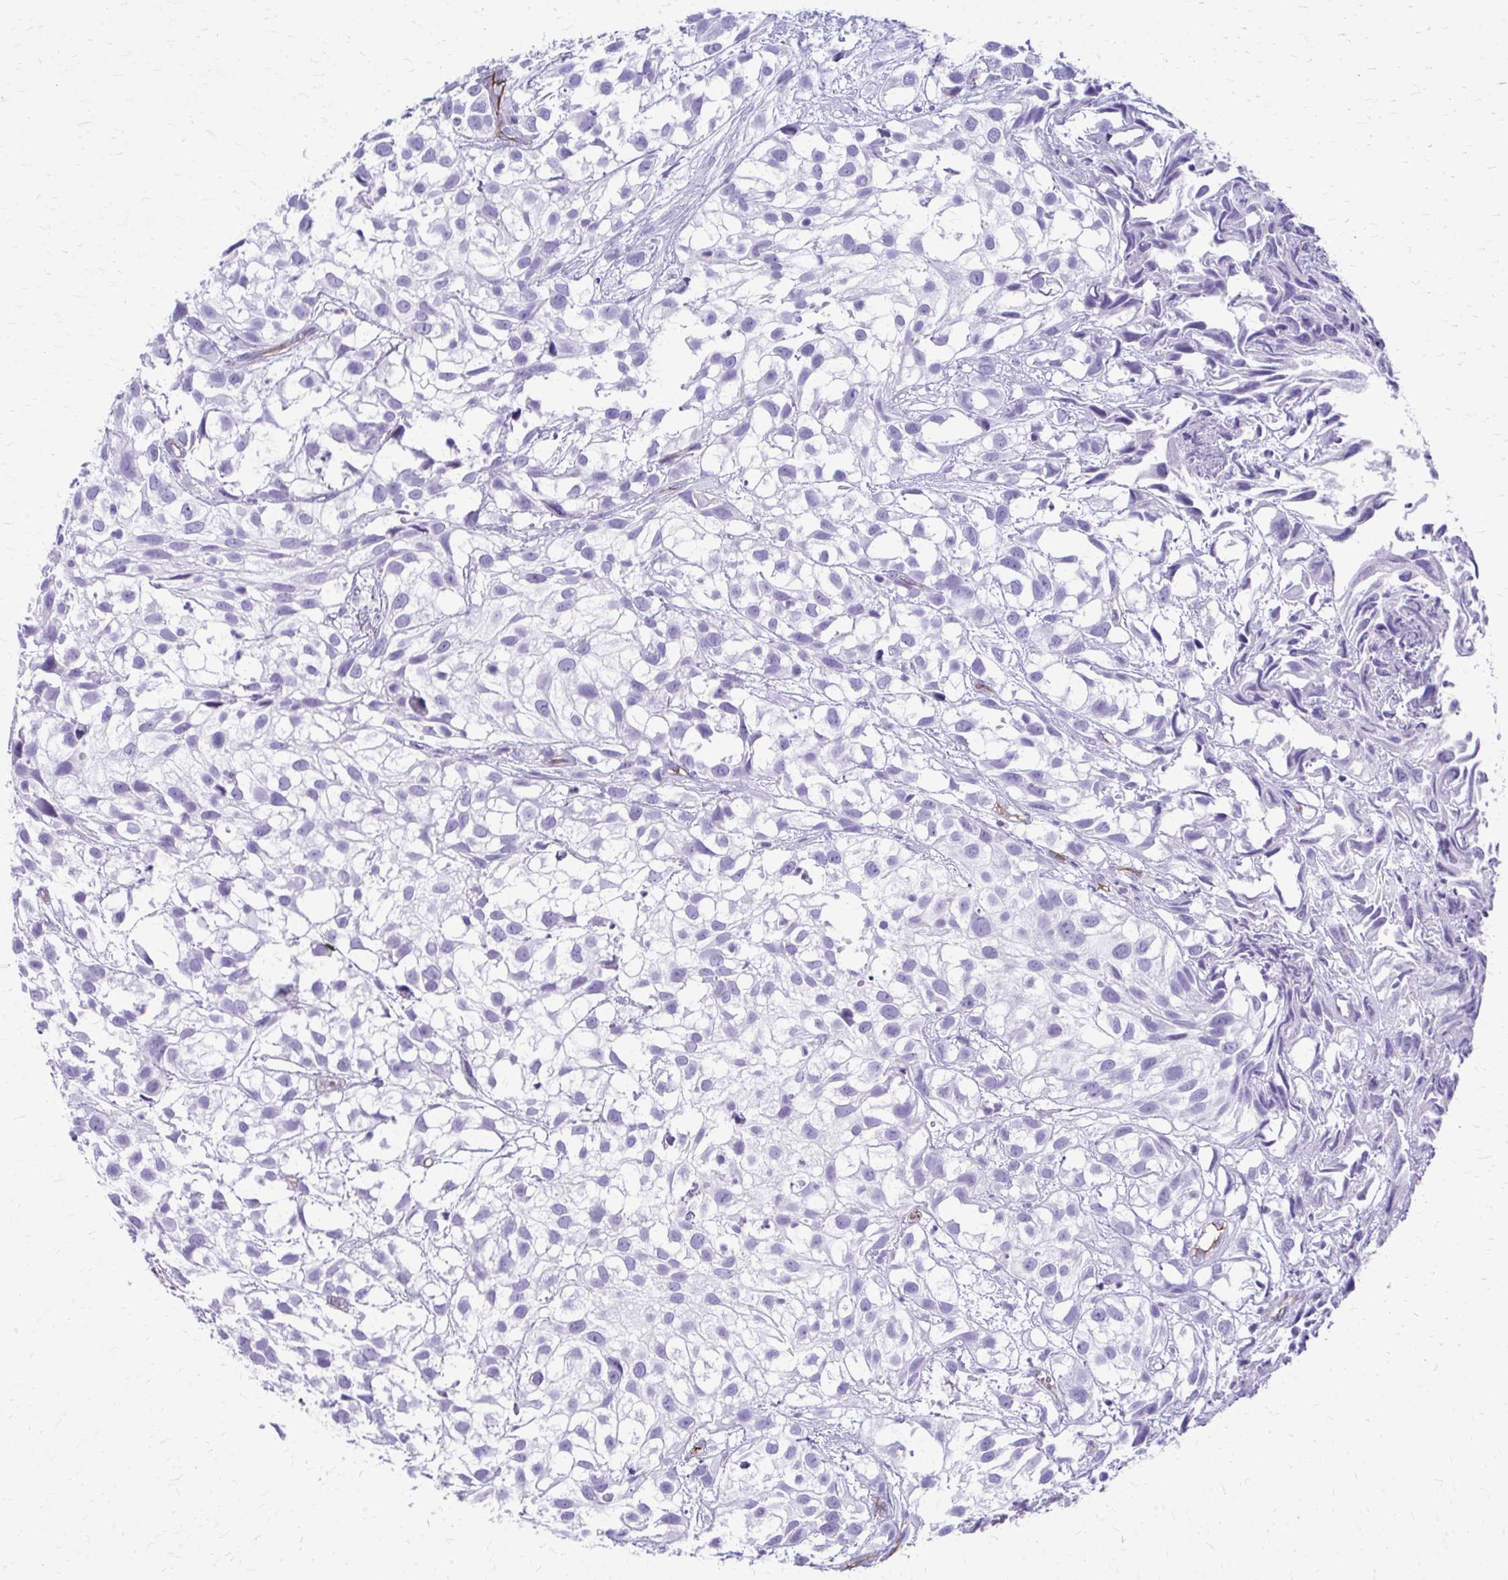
{"staining": {"intensity": "negative", "quantity": "none", "location": "none"}, "tissue": "urothelial cancer", "cell_type": "Tumor cells", "image_type": "cancer", "snomed": [{"axis": "morphology", "description": "Urothelial carcinoma, High grade"}, {"axis": "topography", "description": "Urinary bladder"}], "caption": "Immunohistochemistry (IHC) of human high-grade urothelial carcinoma shows no positivity in tumor cells.", "gene": "TPSG1", "patient": {"sex": "male", "age": 56}}